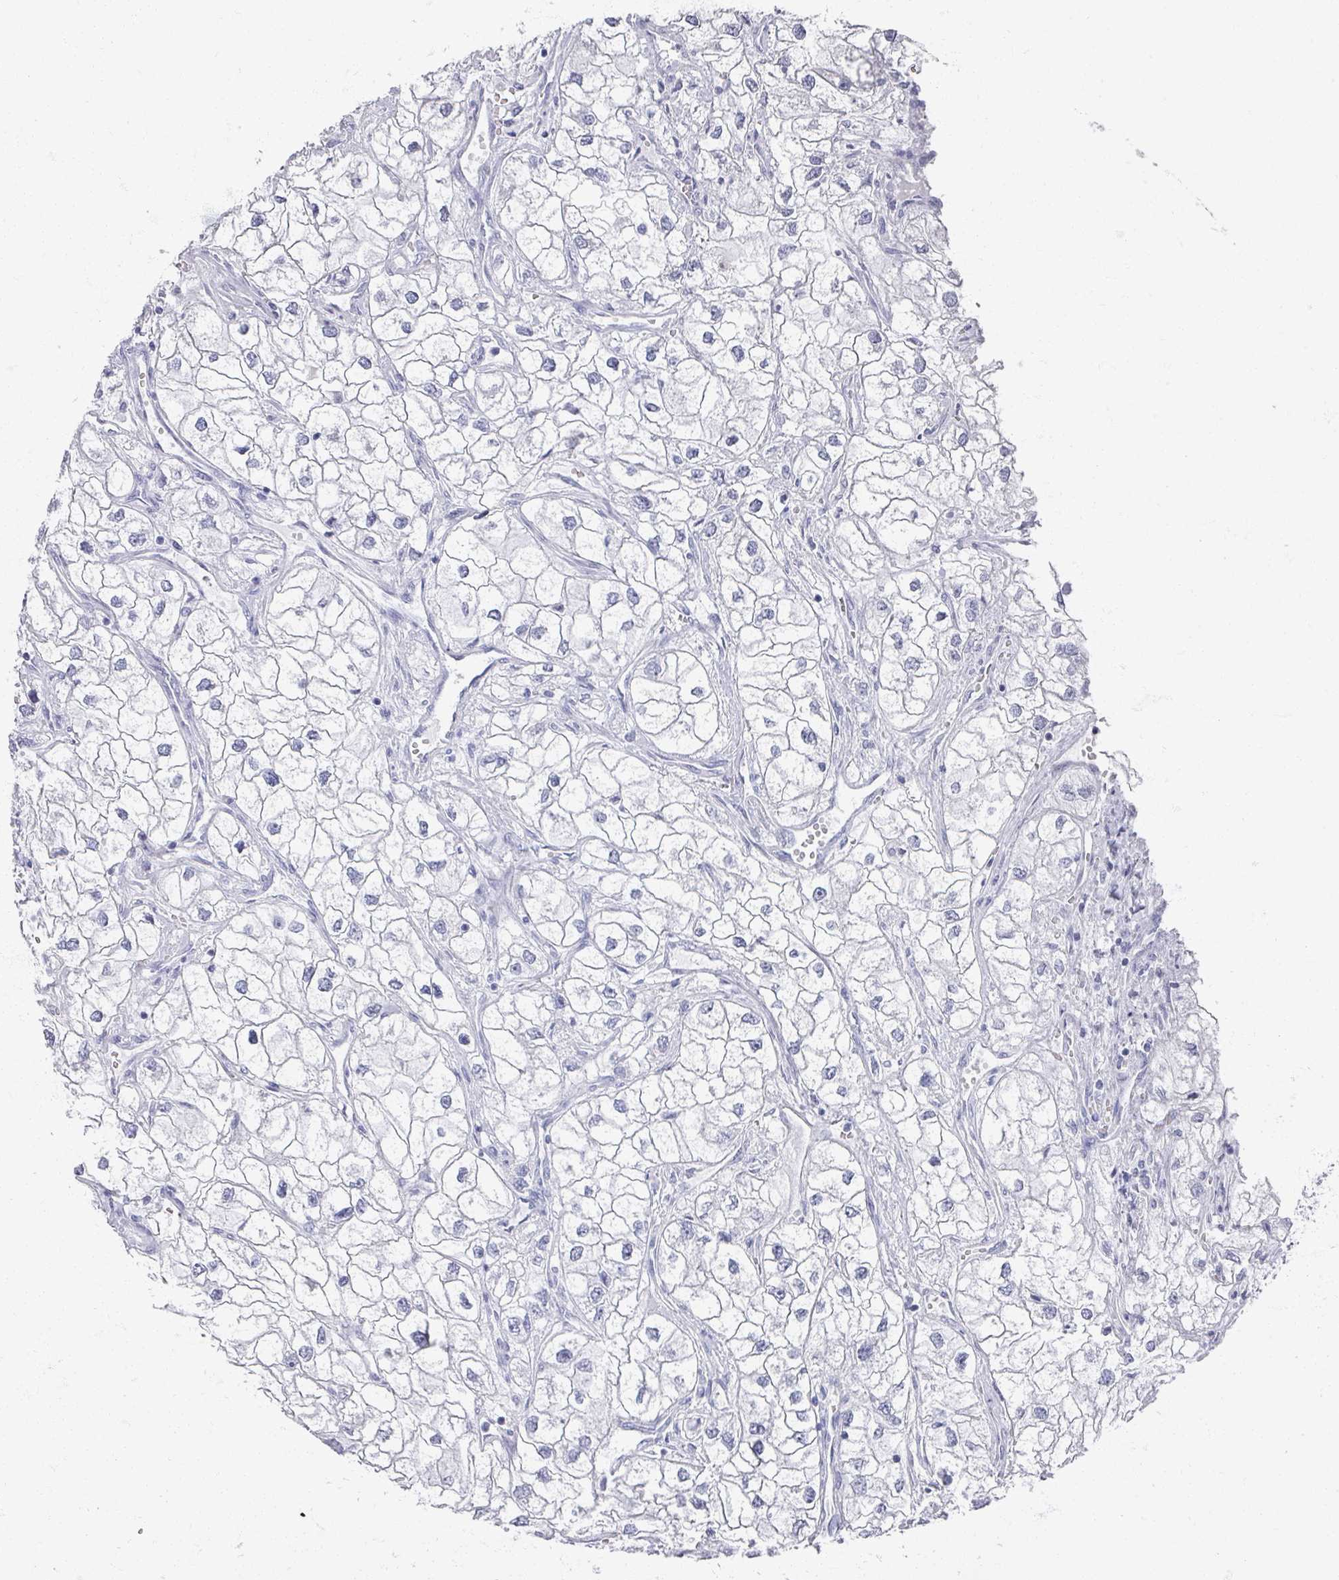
{"staining": {"intensity": "negative", "quantity": "none", "location": "none"}, "tissue": "renal cancer", "cell_type": "Tumor cells", "image_type": "cancer", "snomed": [{"axis": "morphology", "description": "Adenocarcinoma, NOS"}, {"axis": "topography", "description": "Kidney"}], "caption": "Immunohistochemical staining of adenocarcinoma (renal) reveals no significant expression in tumor cells.", "gene": "OMG", "patient": {"sex": "male", "age": 59}}